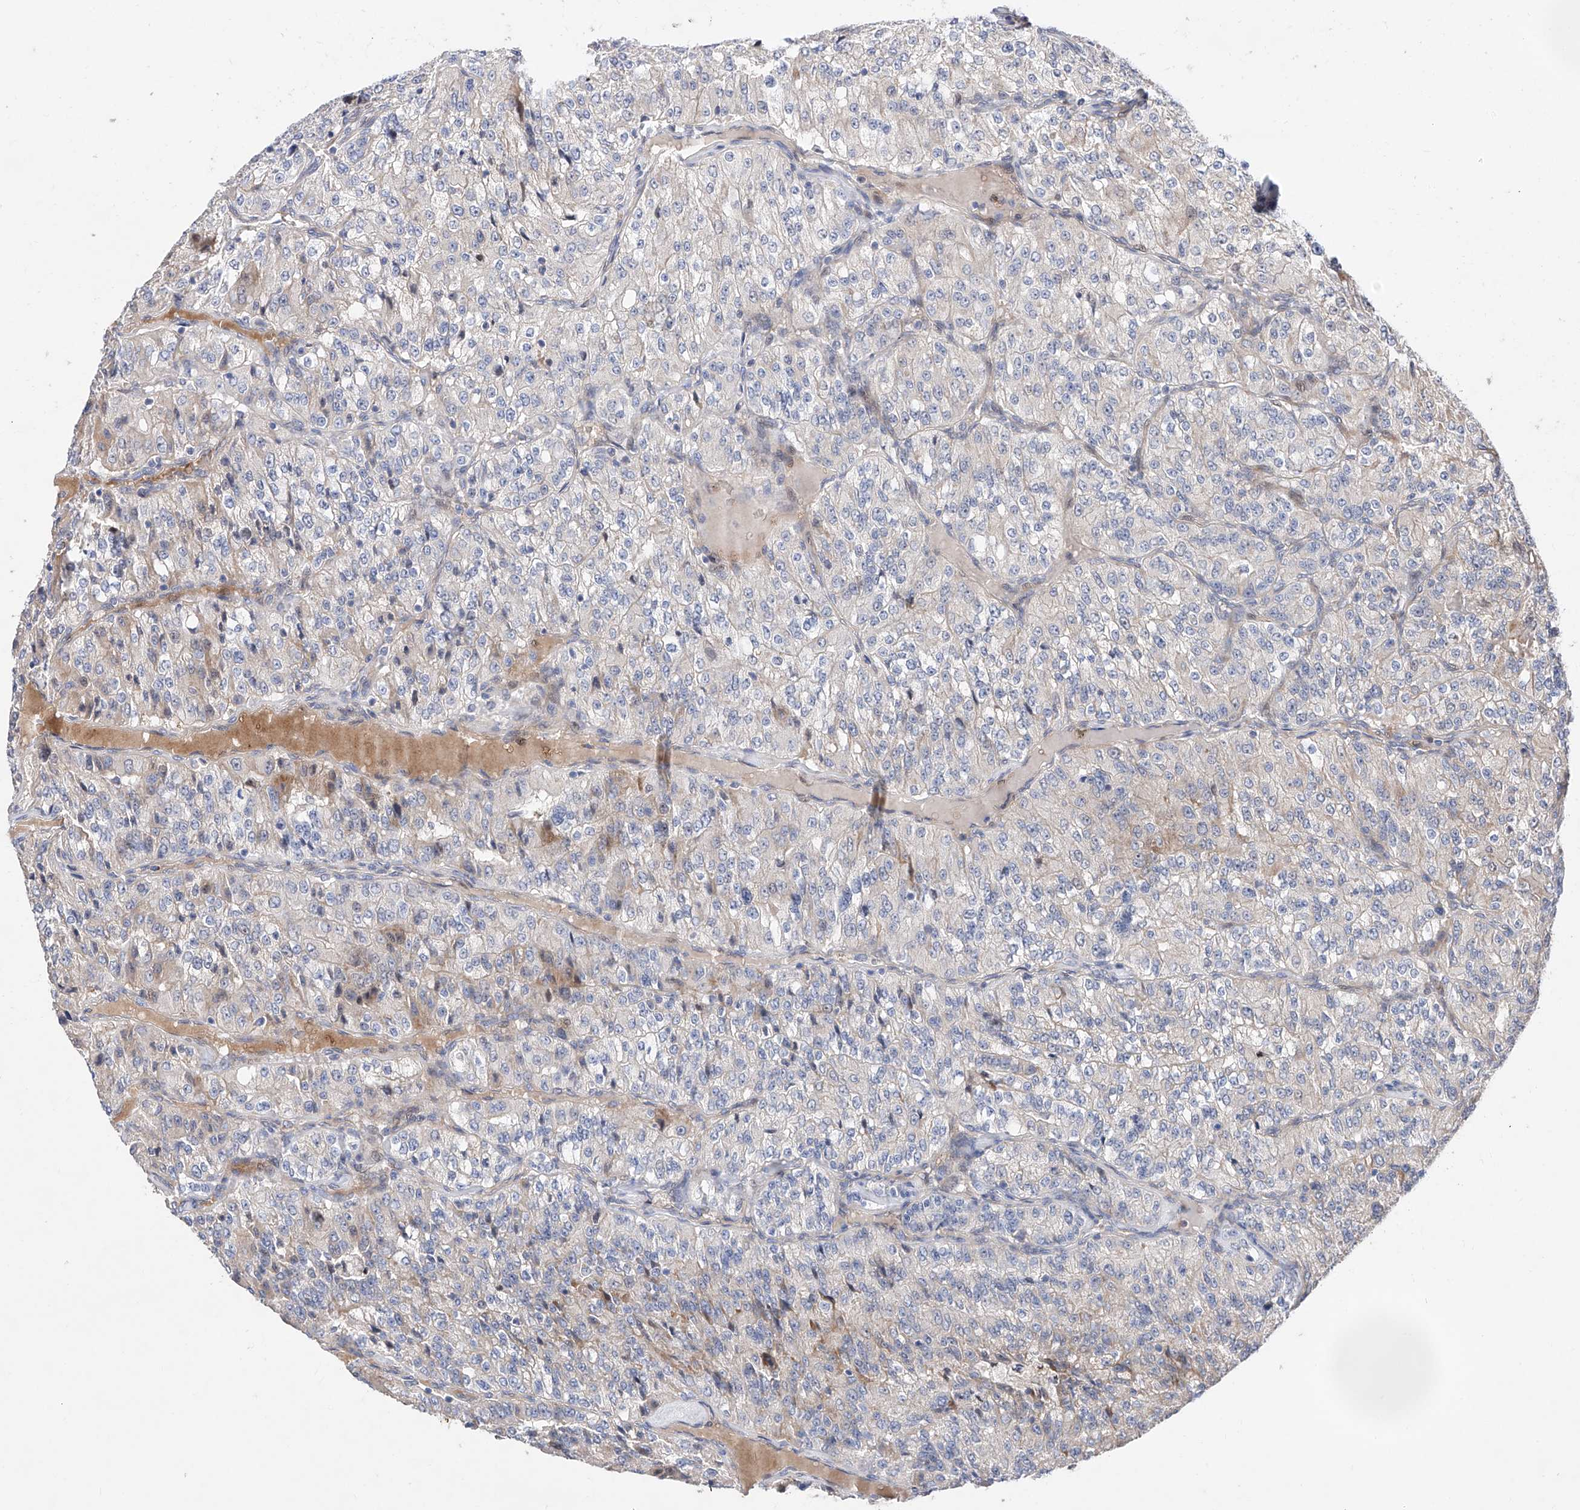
{"staining": {"intensity": "negative", "quantity": "none", "location": "none"}, "tissue": "renal cancer", "cell_type": "Tumor cells", "image_type": "cancer", "snomed": [{"axis": "morphology", "description": "Adenocarcinoma, NOS"}, {"axis": "topography", "description": "Kidney"}], "caption": "A high-resolution photomicrograph shows immunohistochemistry staining of renal cancer, which displays no significant staining in tumor cells. Brightfield microscopy of IHC stained with DAB (brown) and hematoxylin (blue), captured at high magnification.", "gene": "FUCA2", "patient": {"sex": "female", "age": 63}}